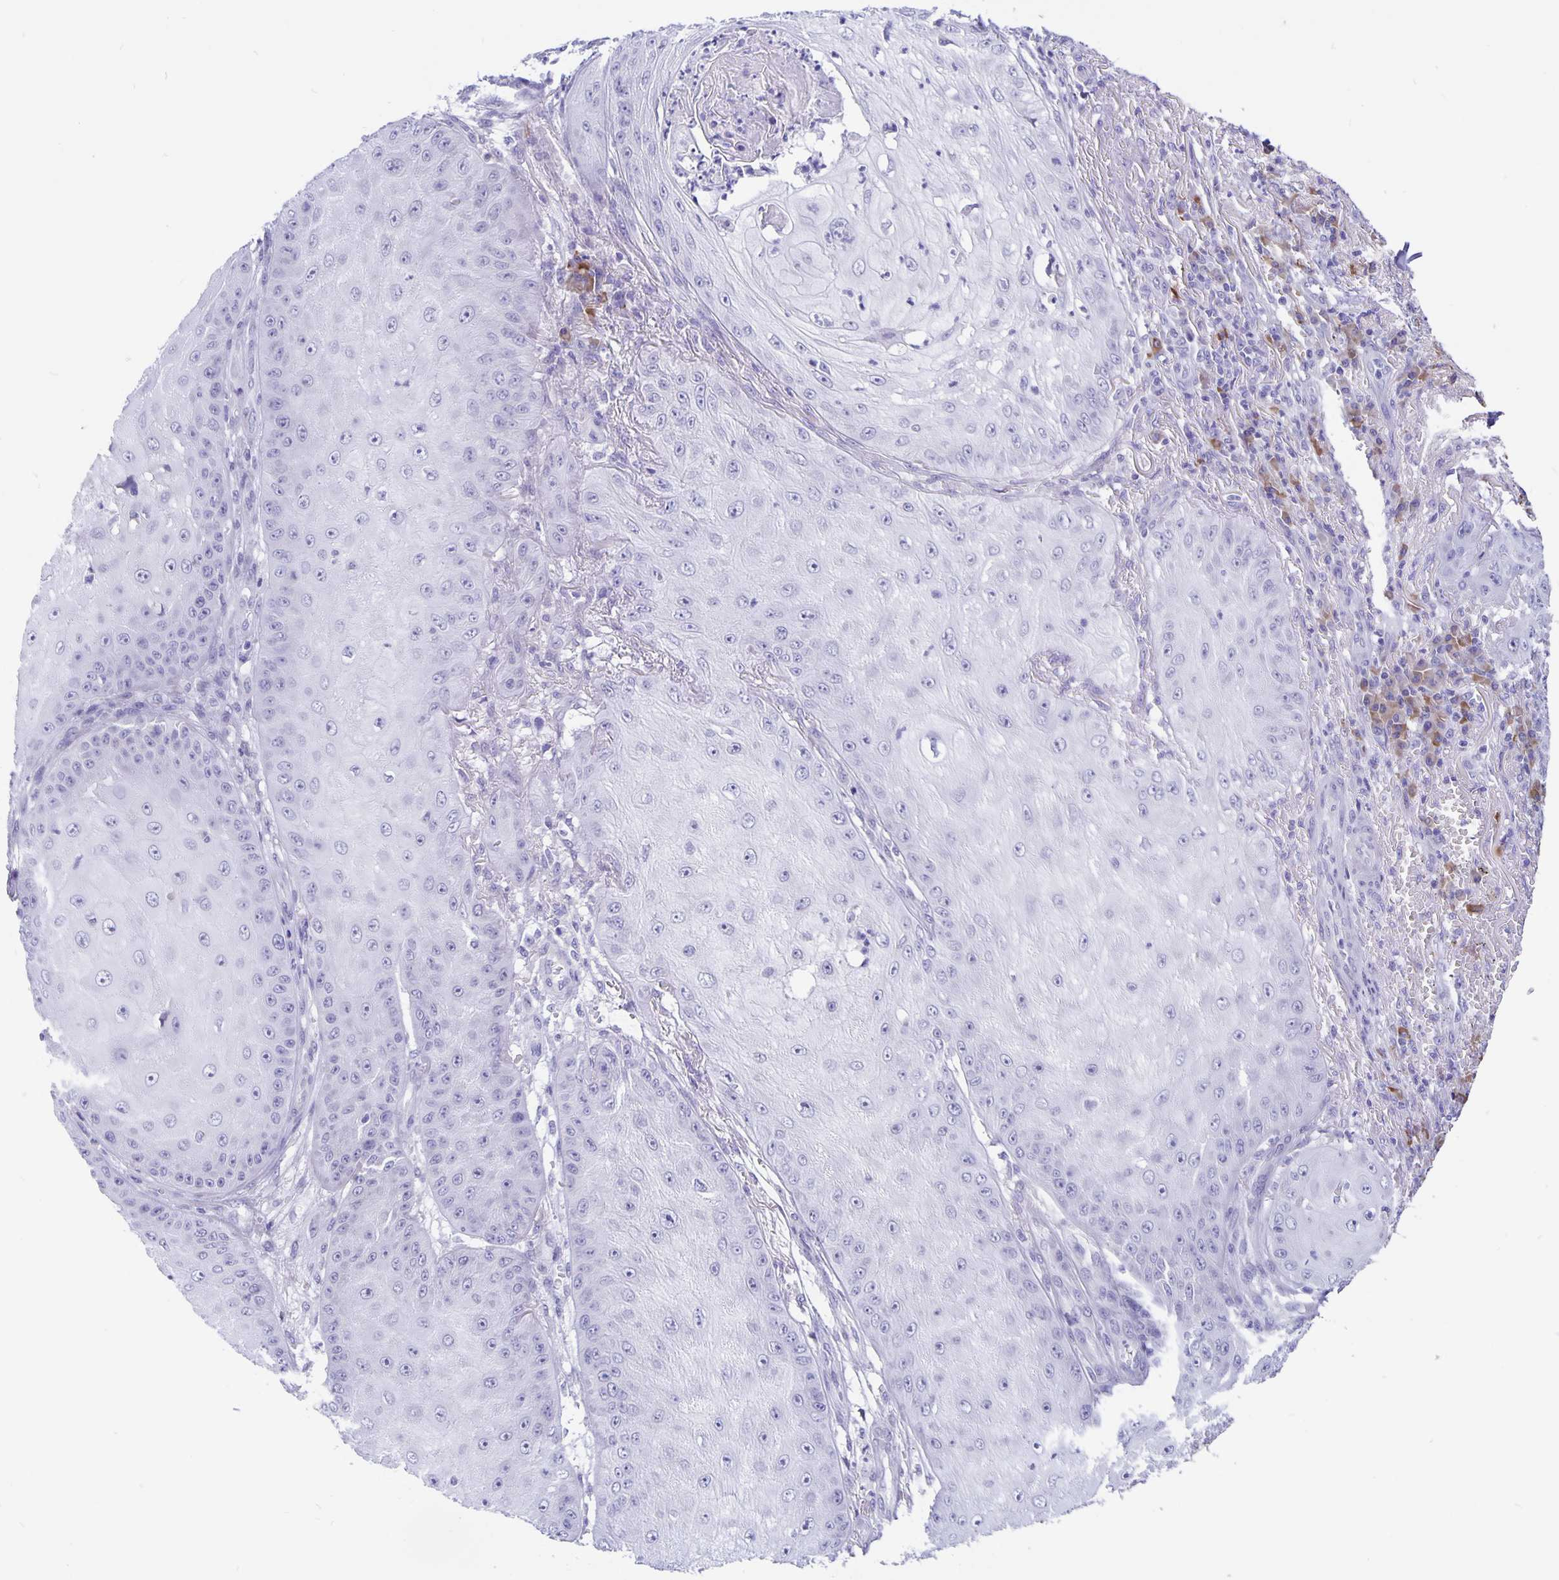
{"staining": {"intensity": "negative", "quantity": "none", "location": "none"}, "tissue": "skin cancer", "cell_type": "Tumor cells", "image_type": "cancer", "snomed": [{"axis": "morphology", "description": "Squamous cell carcinoma, NOS"}, {"axis": "topography", "description": "Skin"}], "caption": "A micrograph of squamous cell carcinoma (skin) stained for a protein exhibits no brown staining in tumor cells.", "gene": "ERMN", "patient": {"sex": "male", "age": 70}}